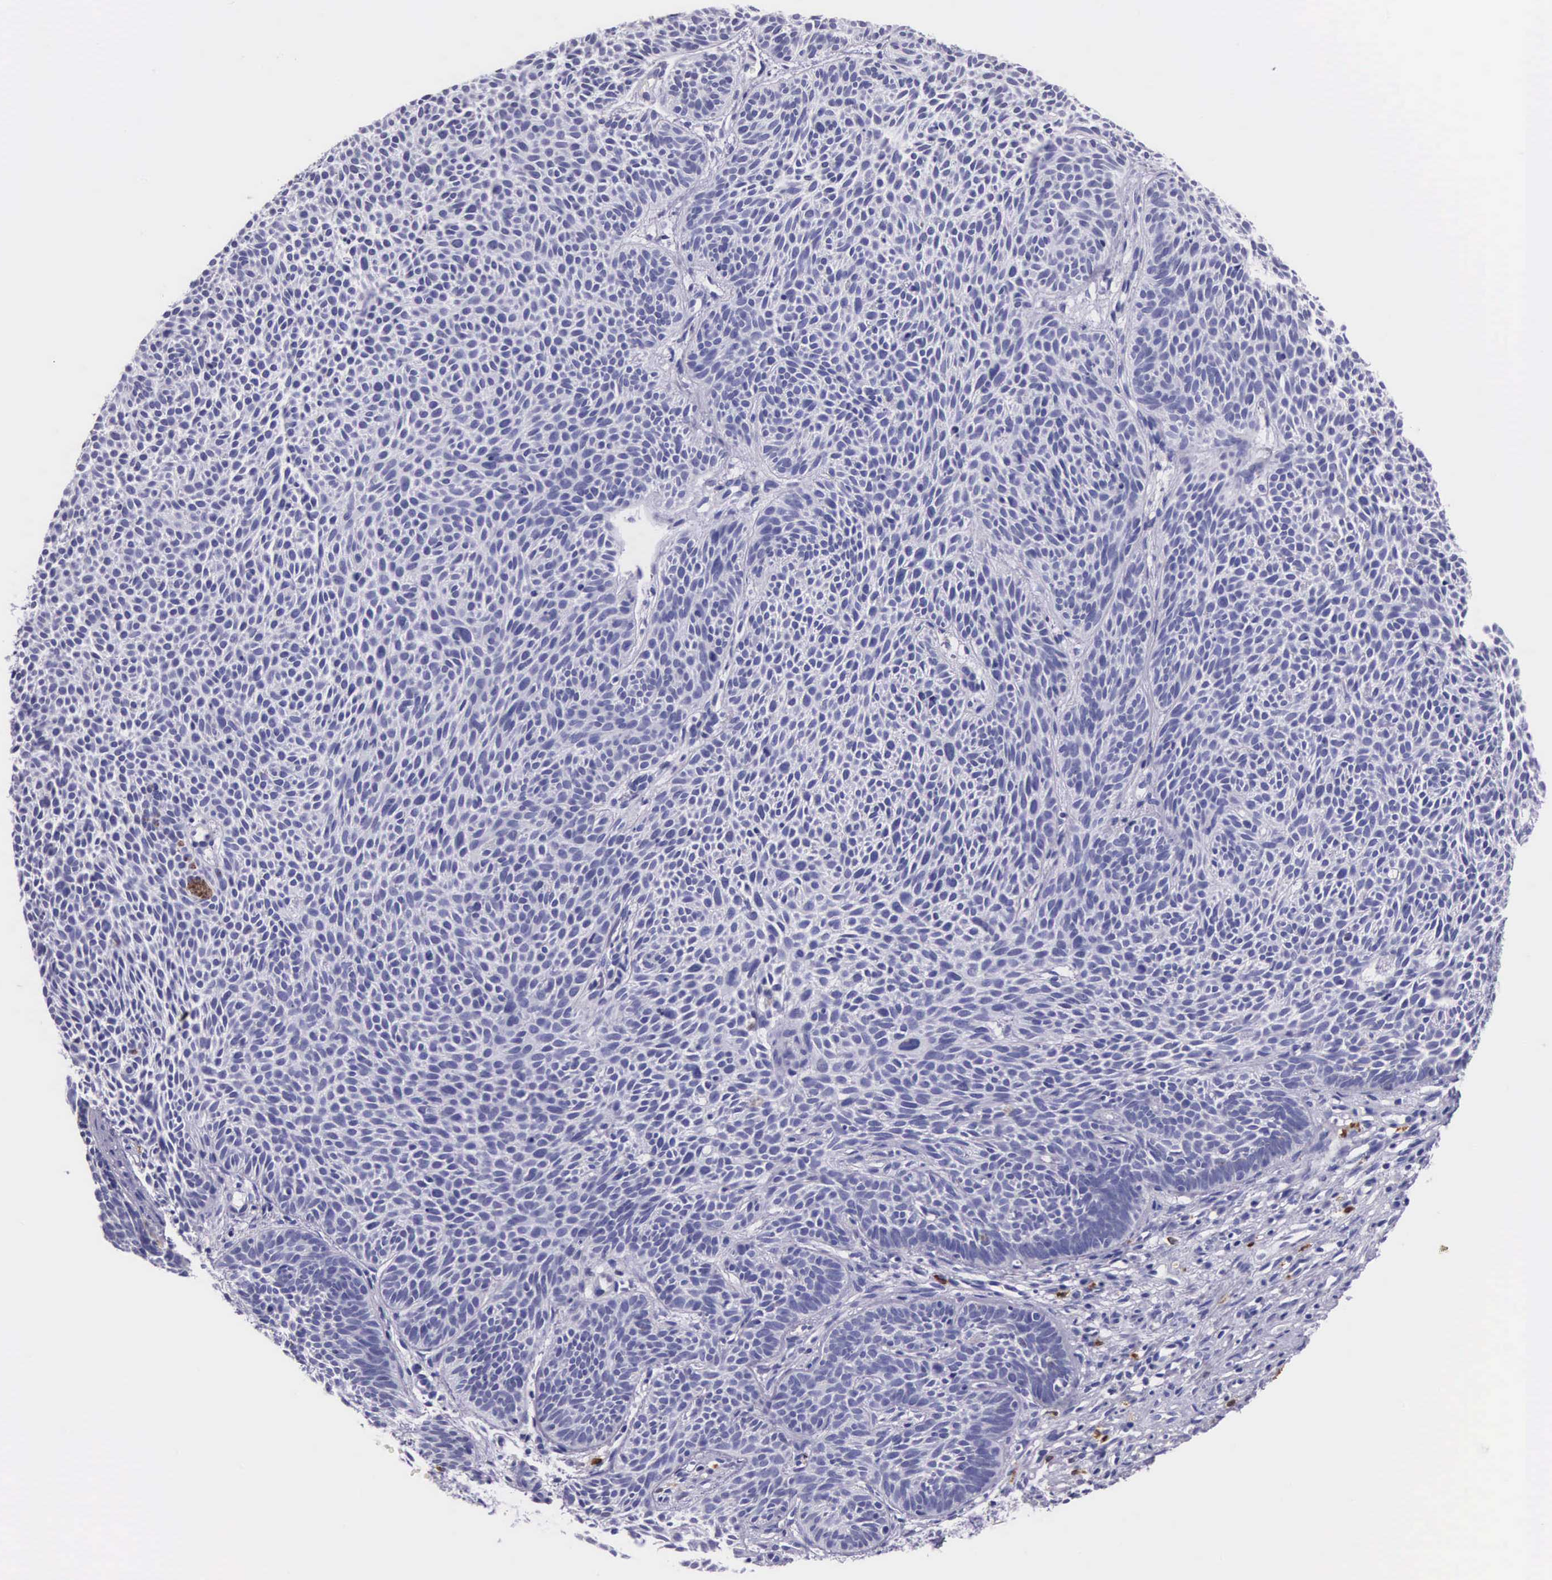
{"staining": {"intensity": "negative", "quantity": "none", "location": "none"}, "tissue": "skin cancer", "cell_type": "Tumor cells", "image_type": "cancer", "snomed": [{"axis": "morphology", "description": "Basal cell carcinoma"}, {"axis": "topography", "description": "Skin"}], "caption": "The histopathology image shows no significant positivity in tumor cells of basal cell carcinoma (skin).", "gene": "FCN1", "patient": {"sex": "male", "age": 84}}